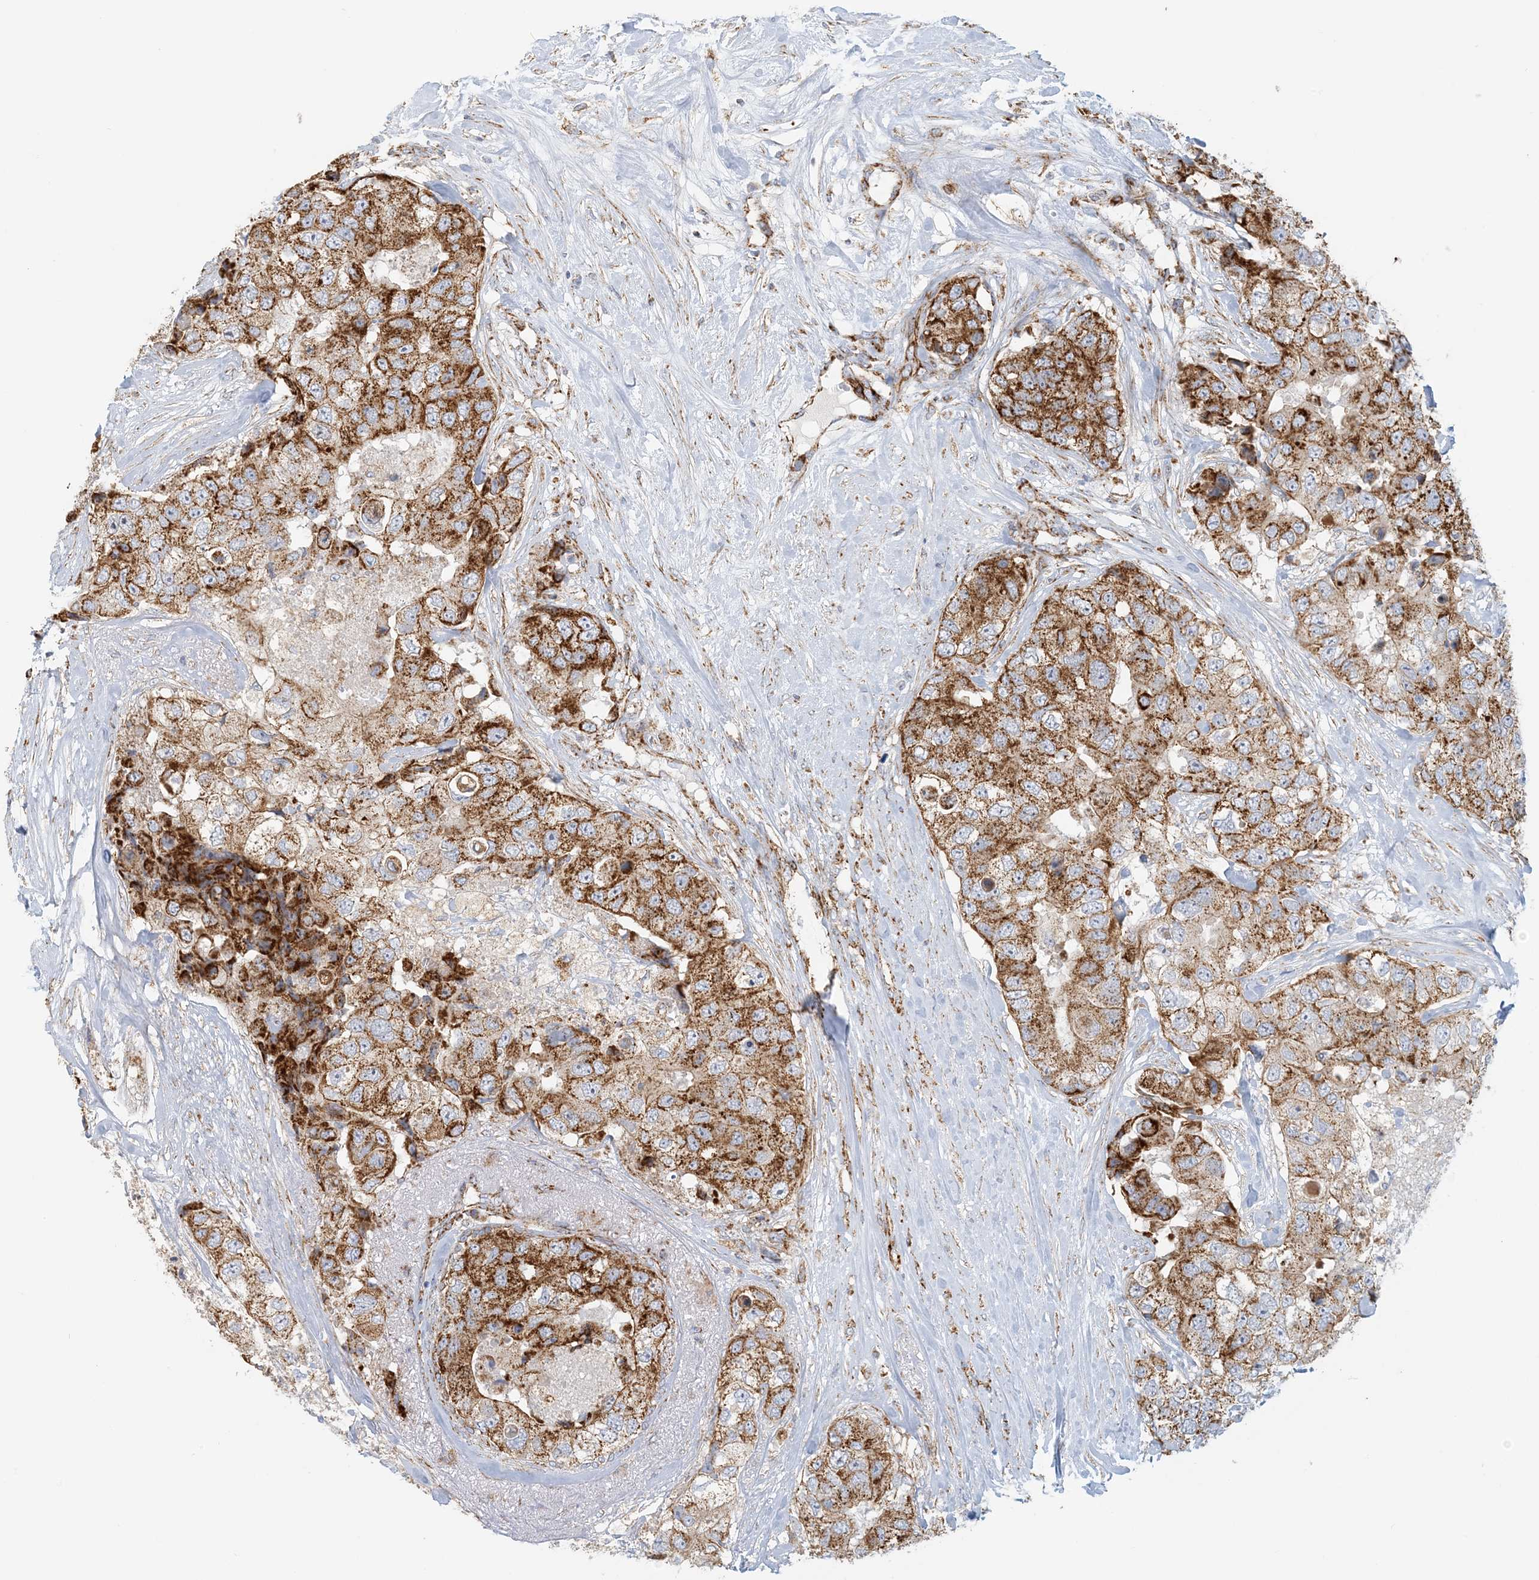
{"staining": {"intensity": "strong", "quantity": ">75%", "location": "cytoplasmic/membranous"}, "tissue": "breast cancer", "cell_type": "Tumor cells", "image_type": "cancer", "snomed": [{"axis": "morphology", "description": "Duct carcinoma"}, {"axis": "topography", "description": "Breast"}], "caption": "This is a histology image of IHC staining of breast invasive ductal carcinoma, which shows strong expression in the cytoplasmic/membranous of tumor cells.", "gene": "COA3", "patient": {"sex": "female", "age": 62}}